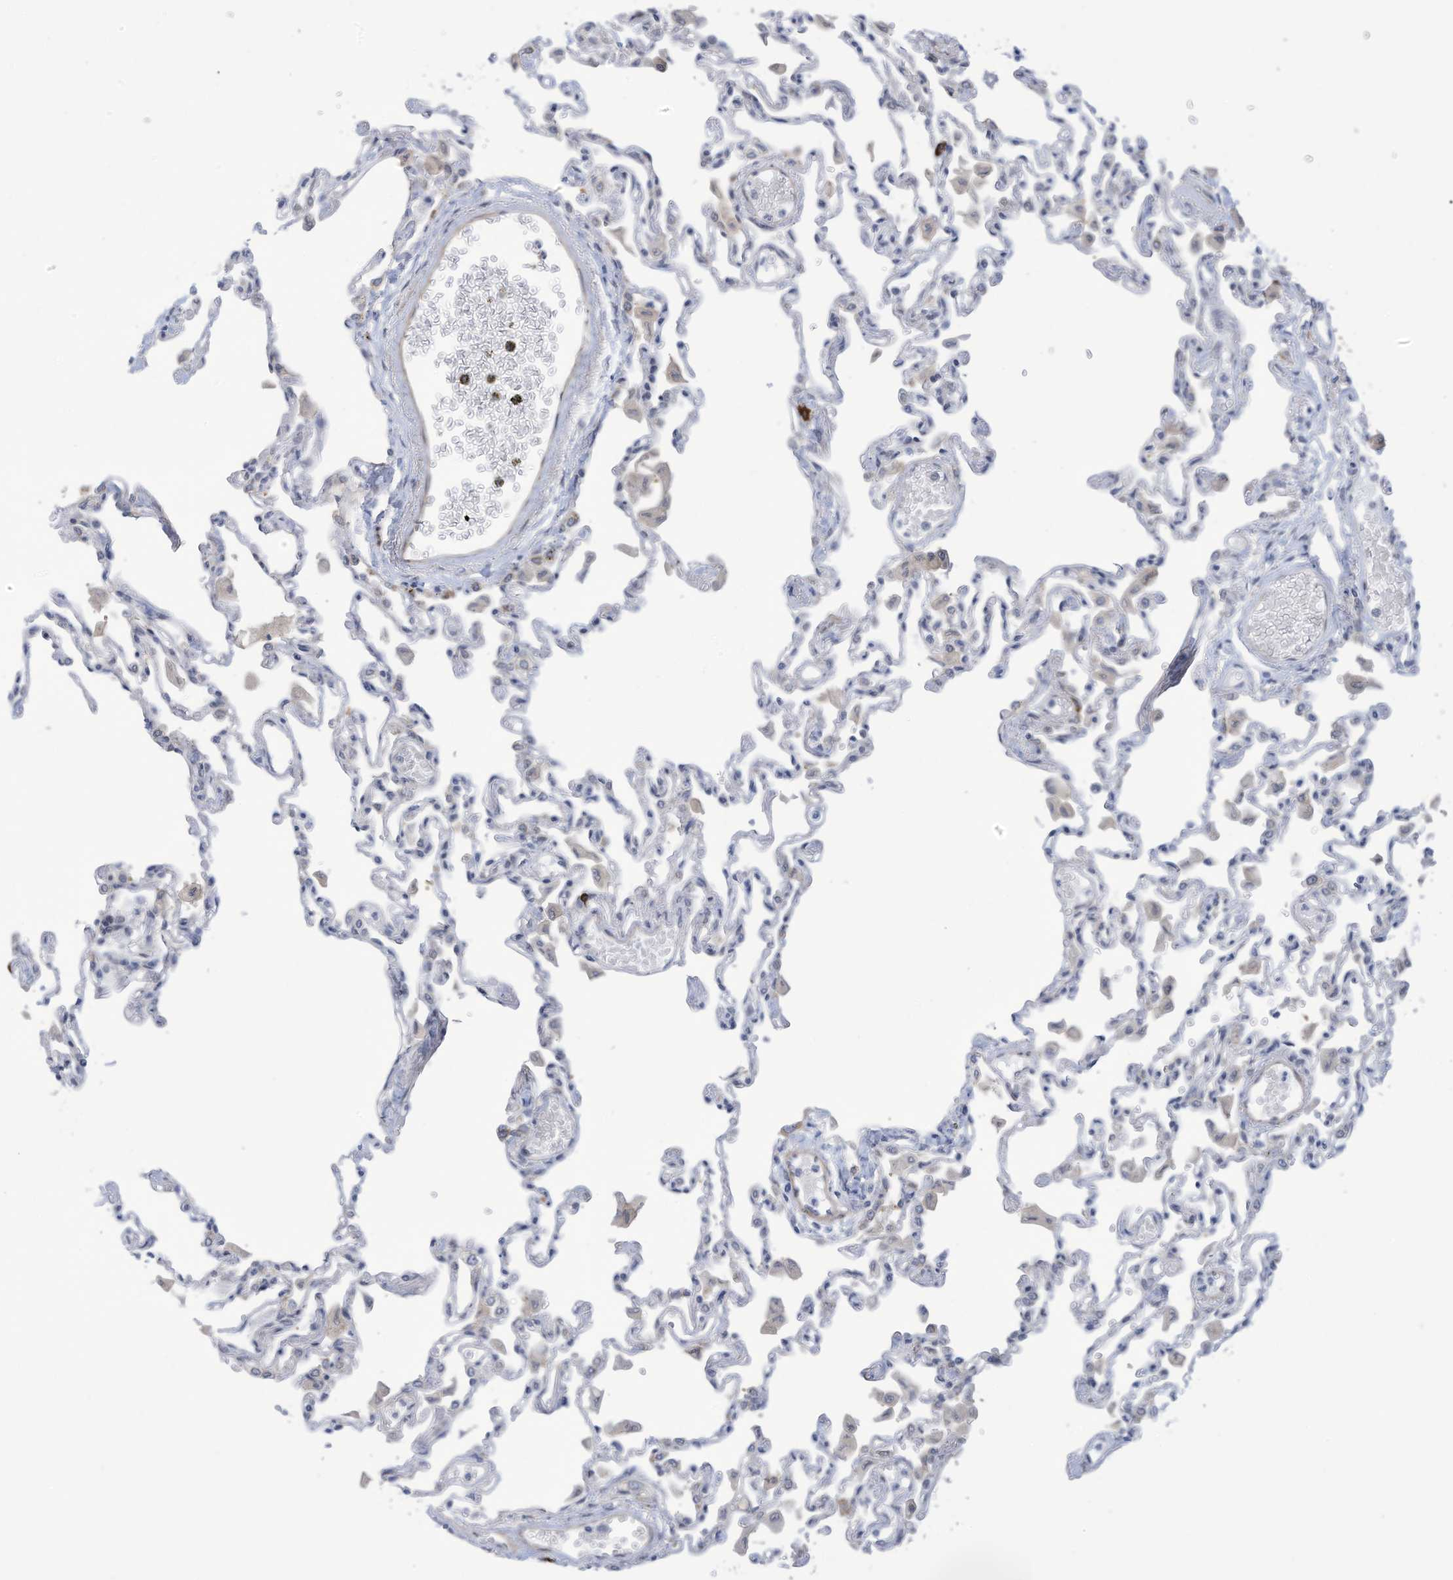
{"staining": {"intensity": "negative", "quantity": "none", "location": "none"}, "tissue": "lung", "cell_type": "Alveolar cells", "image_type": "normal", "snomed": [{"axis": "morphology", "description": "Normal tissue, NOS"}, {"axis": "topography", "description": "Bronchus"}, {"axis": "topography", "description": "Lung"}], "caption": "An immunohistochemistry (IHC) histopathology image of benign lung is shown. There is no staining in alveolar cells of lung. (Brightfield microscopy of DAB (3,3'-diaminobenzidine) IHC at high magnification).", "gene": "ZNF292", "patient": {"sex": "female", "age": 49}}